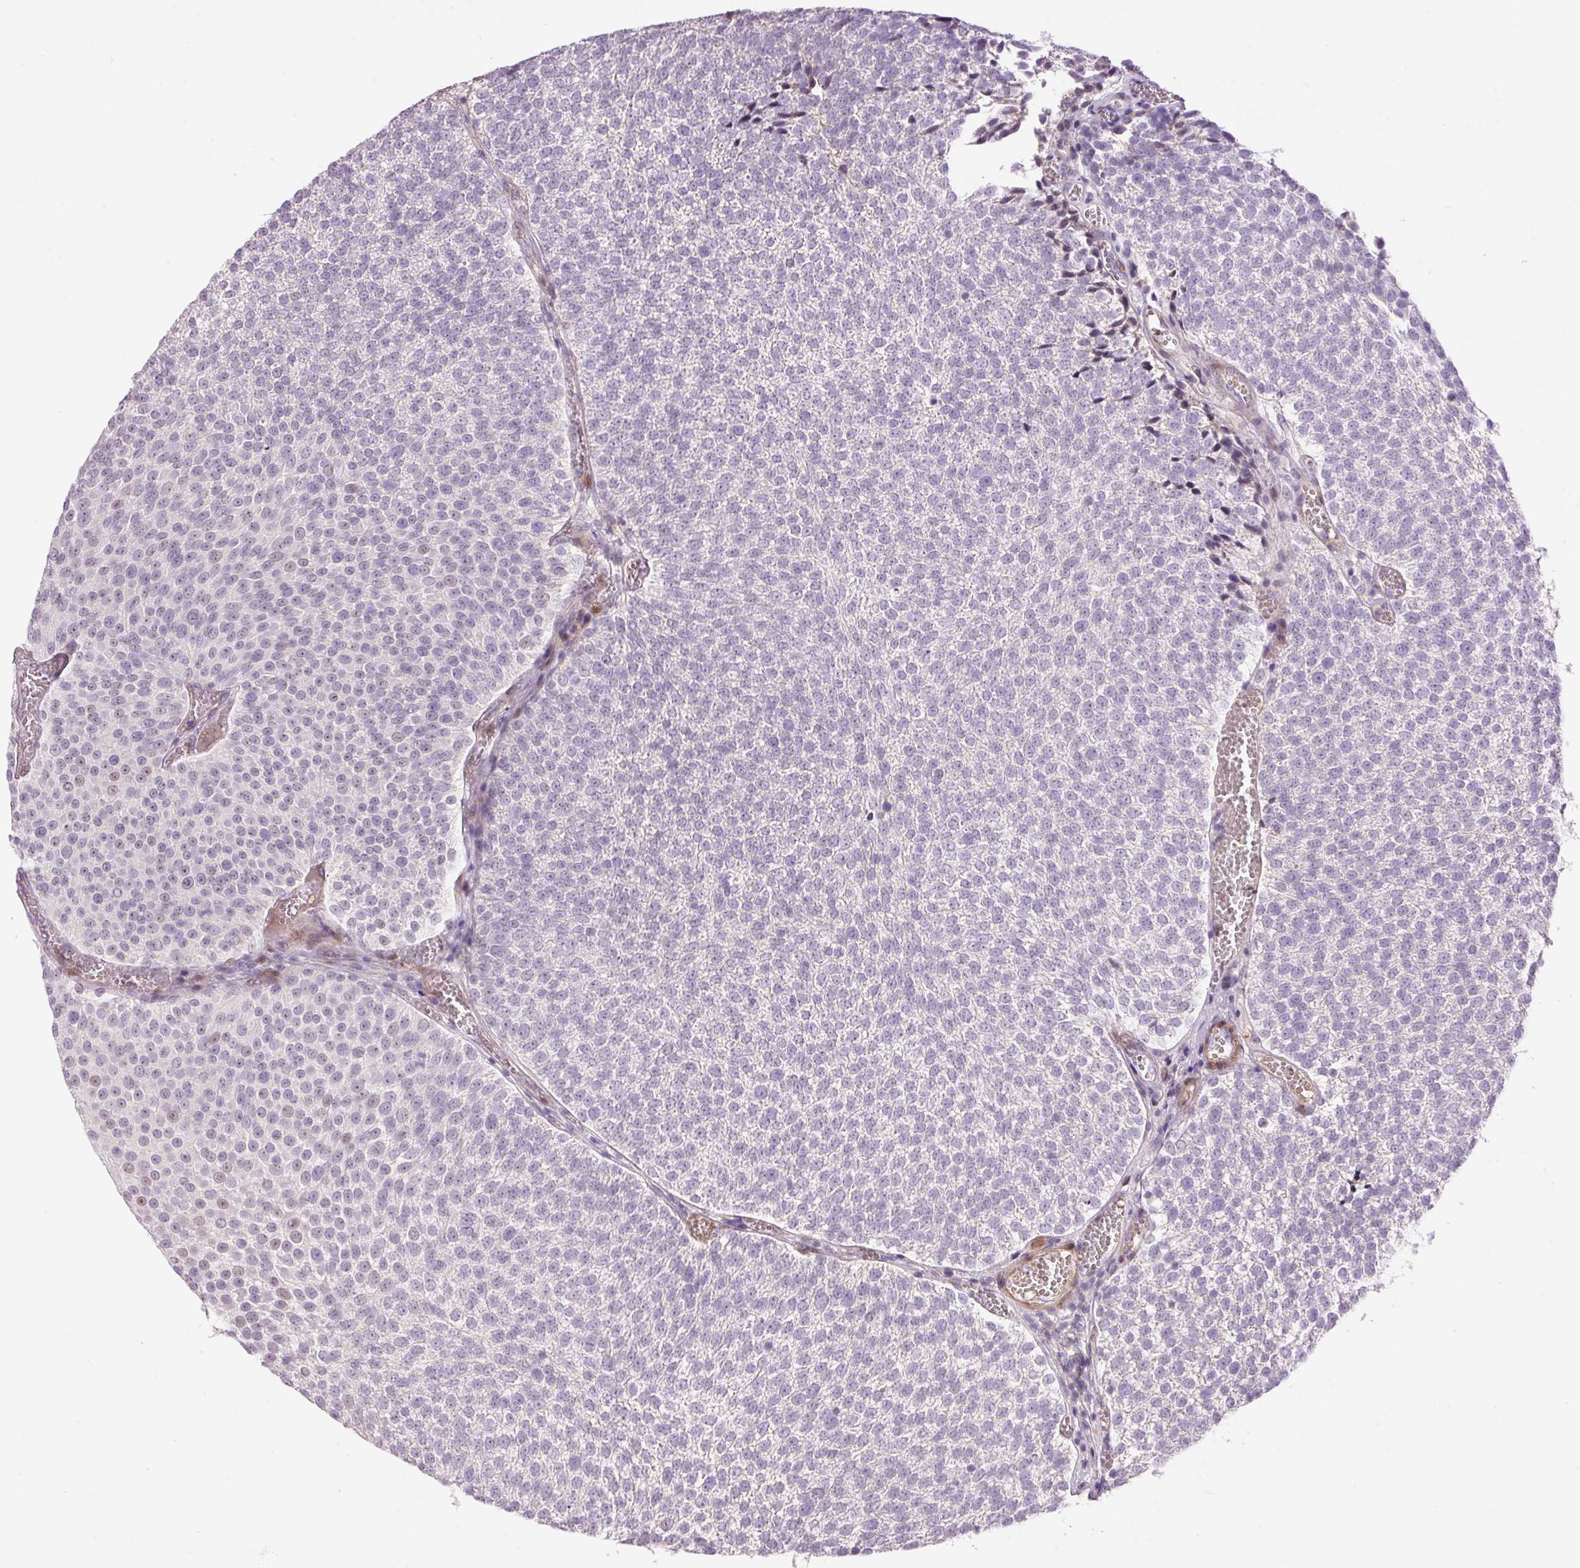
{"staining": {"intensity": "moderate", "quantity": "<25%", "location": "nuclear"}, "tissue": "urothelial cancer", "cell_type": "Tumor cells", "image_type": "cancer", "snomed": [{"axis": "morphology", "description": "Urothelial carcinoma, Low grade"}, {"axis": "topography", "description": "Urinary bladder"}], "caption": "There is low levels of moderate nuclear expression in tumor cells of urothelial cancer, as demonstrated by immunohistochemical staining (brown color).", "gene": "HNF1A", "patient": {"sex": "female", "age": 79}}